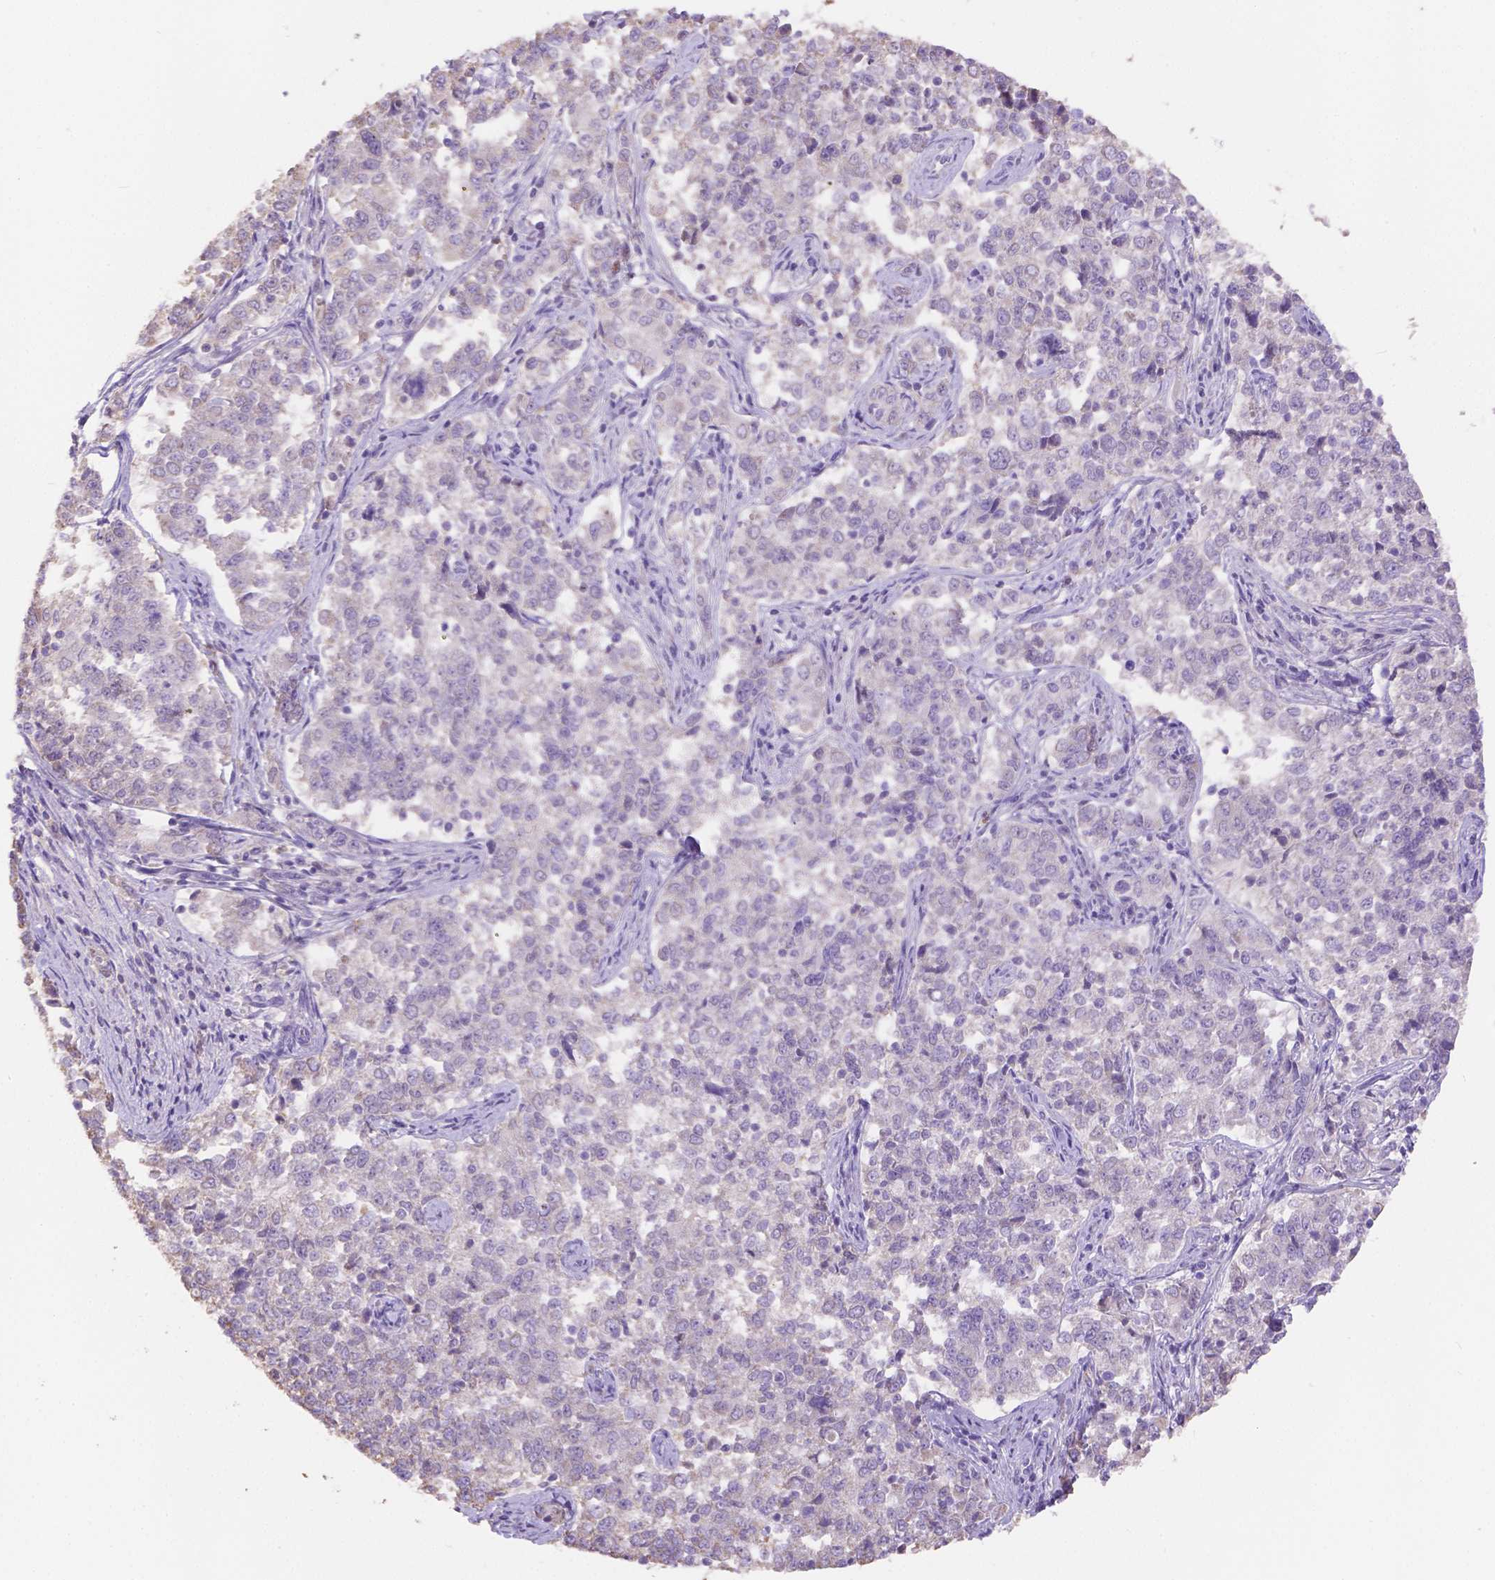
{"staining": {"intensity": "negative", "quantity": "none", "location": "none"}, "tissue": "endometrial cancer", "cell_type": "Tumor cells", "image_type": "cancer", "snomed": [{"axis": "morphology", "description": "Adenocarcinoma, NOS"}, {"axis": "topography", "description": "Endometrium"}], "caption": "IHC image of human endometrial adenocarcinoma stained for a protein (brown), which demonstrates no staining in tumor cells. Brightfield microscopy of immunohistochemistry stained with DAB (3,3'-diaminobenzidine) (brown) and hematoxylin (blue), captured at high magnification.", "gene": "NXPE2", "patient": {"sex": "female", "age": 43}}